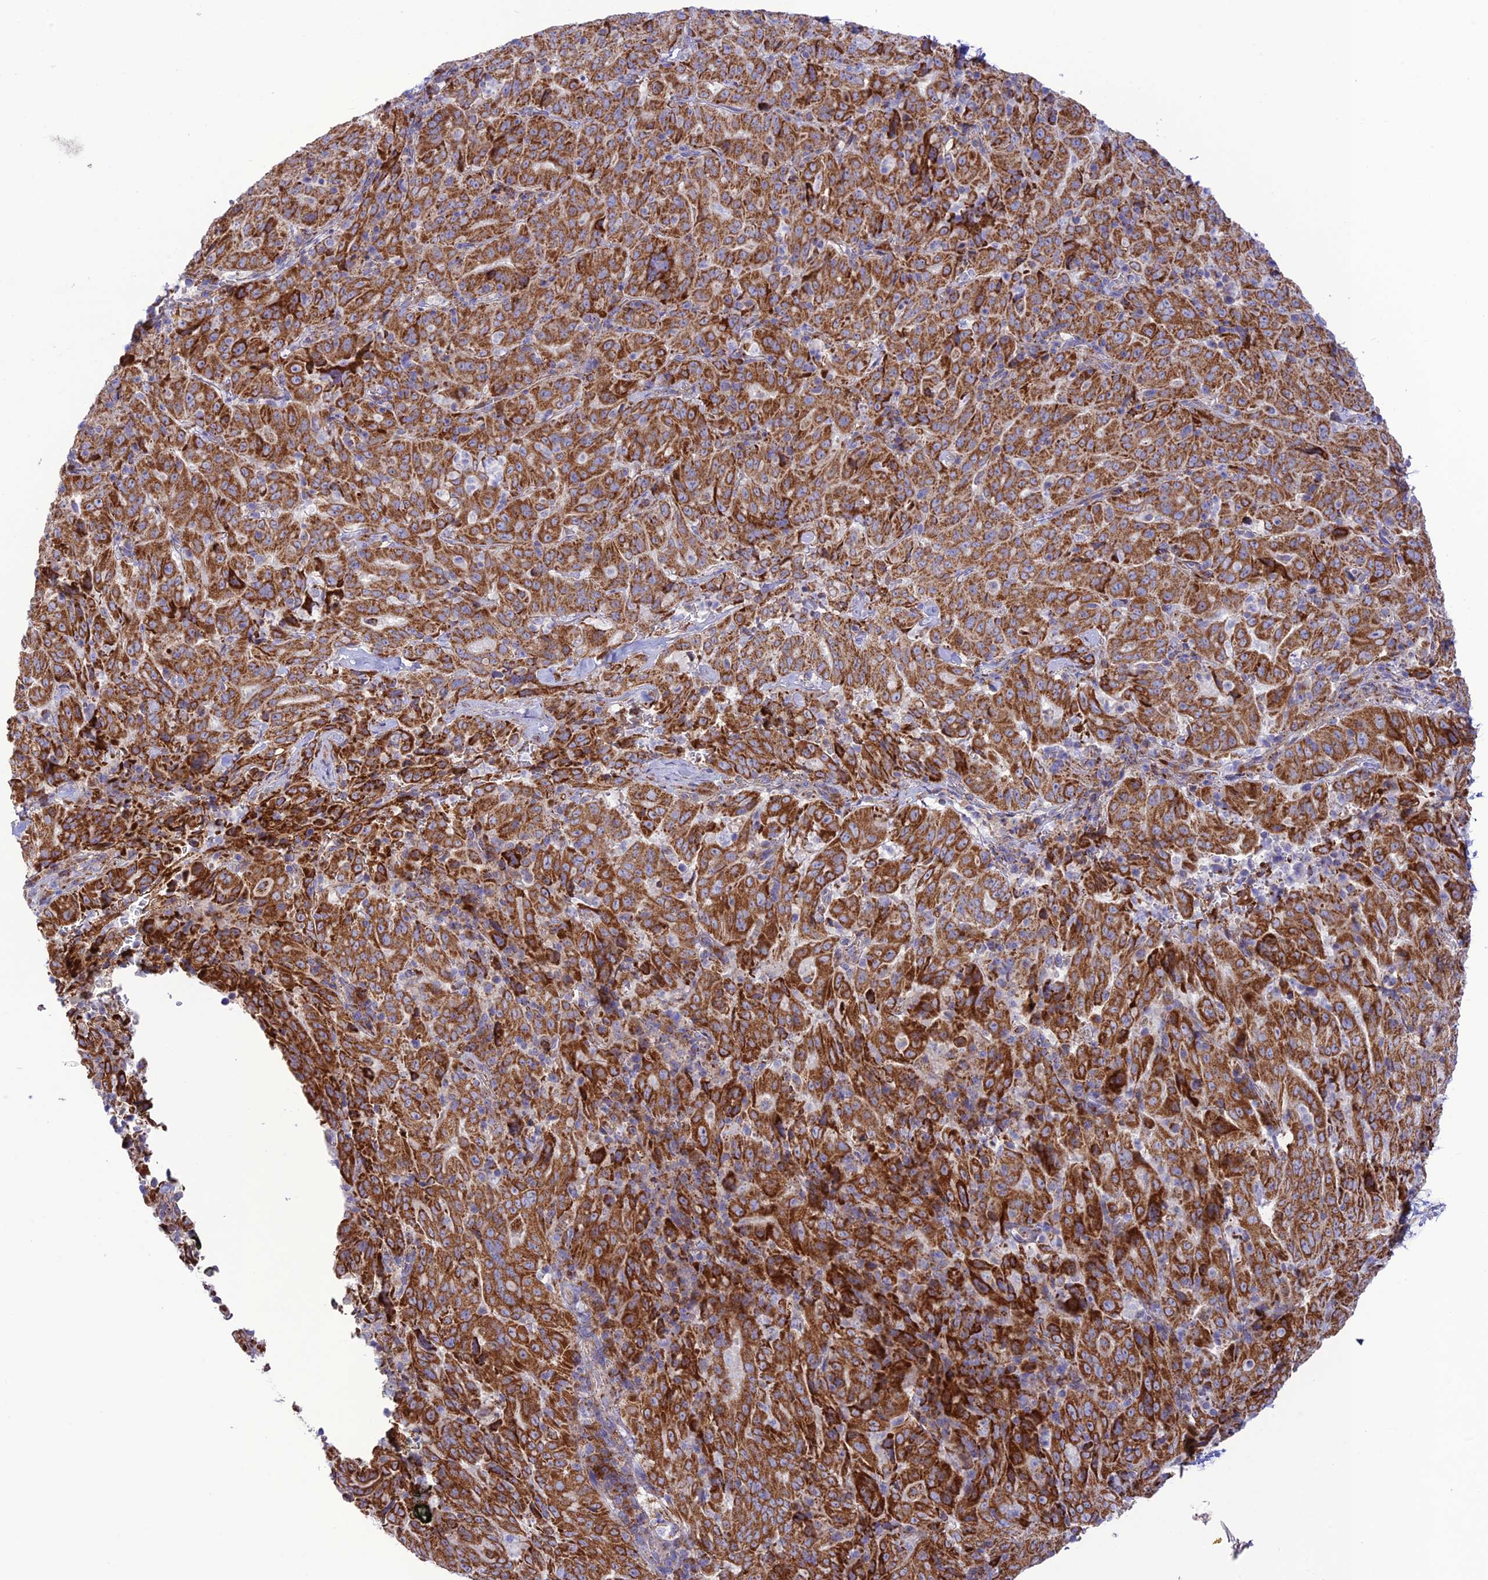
{"staining": {"intensity": "strong", "quantity": ">75%", "location": "cytoplasmic/membranous"}, "tissue": "pancreatic cancer", "cell_type": "Tumor cells", "image_type": "cancer", "snomed": [{"axis": "morphology", "description": "Adenocarcinoma, NOS"}, {"axis": "topography", "description": "Pancreas"}], "caption": "Human pancreatic cancer (adenocarcinoma) stained with a brown dye exhibits strong cytoplasmic/membranous positive expression in approximately >75% of tumor cells.", "gene": "UAP1L1", "patient": {"sex": "male", "age": 63}}